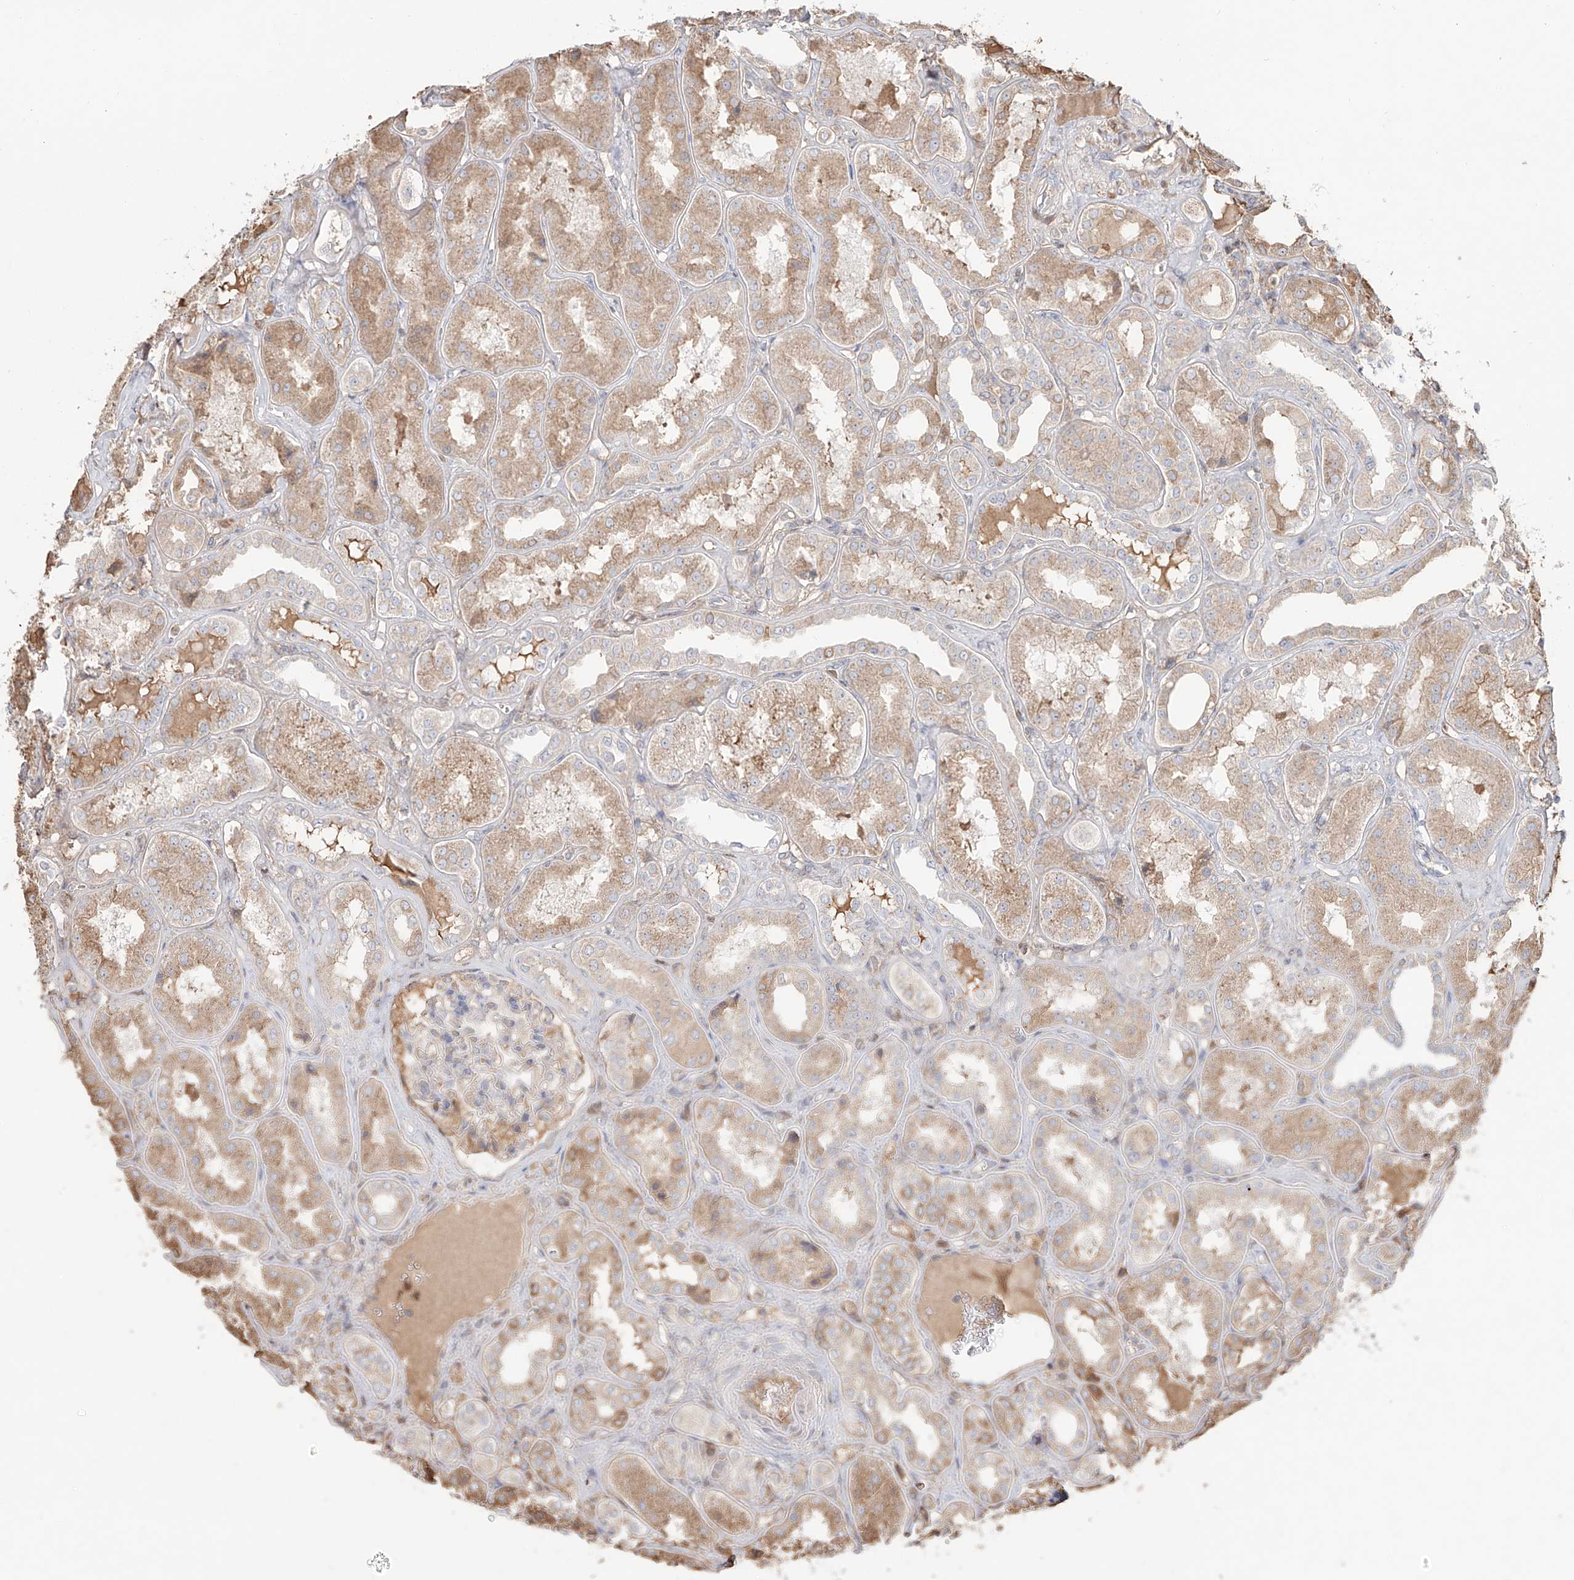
{"staining": {"intensity": "negative", "quantity": "none", "location": "none"}, "tissue": "kidney", "cell_type": "Cells in glomeruli", "image_type": "normal", "snomed": [{"axis": "morphology", "description": "Normal tissue, NOS"}, {"axis": "topography", "description": "Kidney"}], "caption": "Image shows no significant protein expression in cells in glomeruli of normal kidney. (IHC, brightfield microscopy, high magnification).", "gene": "ERO1A", "patient": {"sex": "female", "age": 56}}